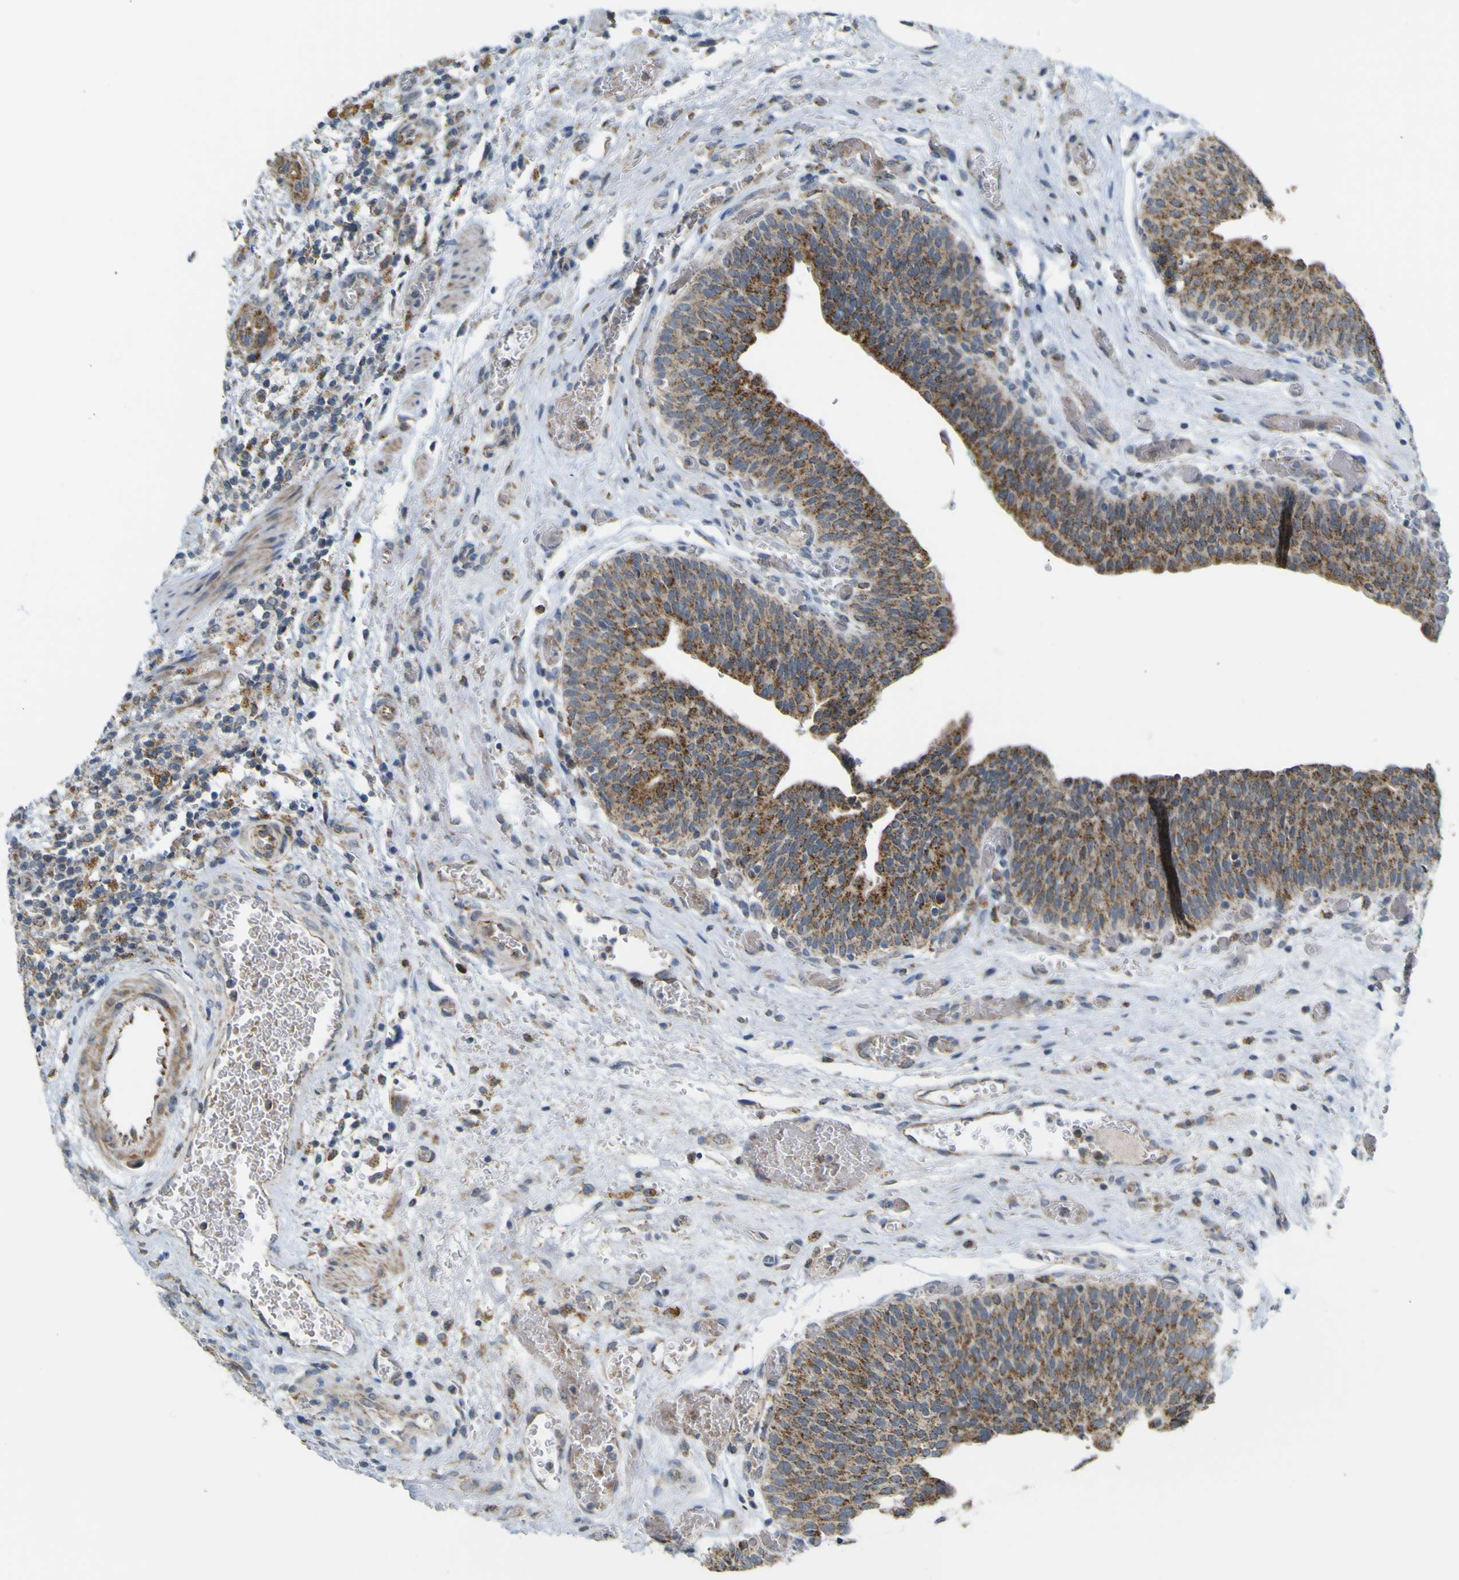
{"staining": {"intensity": "moderate", "quantity": ">75%", "location": "cytoplasmic/membranous"}, "tissue": "urothelial cancer", "cell_type": "Tumor cells", "image_type": "cancer", "snomed": [{"axis": "morphology", "description": "Urothelial carcinoma, High grade"}, {"axis": "topography", "description": "Urinary bladder"}], "caption": "There is medium levels of moderate cytoplasmic/membranous staining in tumor cells of high-grade urothelial carcinoma, as demonstrated by immunohistochemical staining (brown color).", "gene": "ACBD5", "patient": {"sex": "male", "age": 35}}